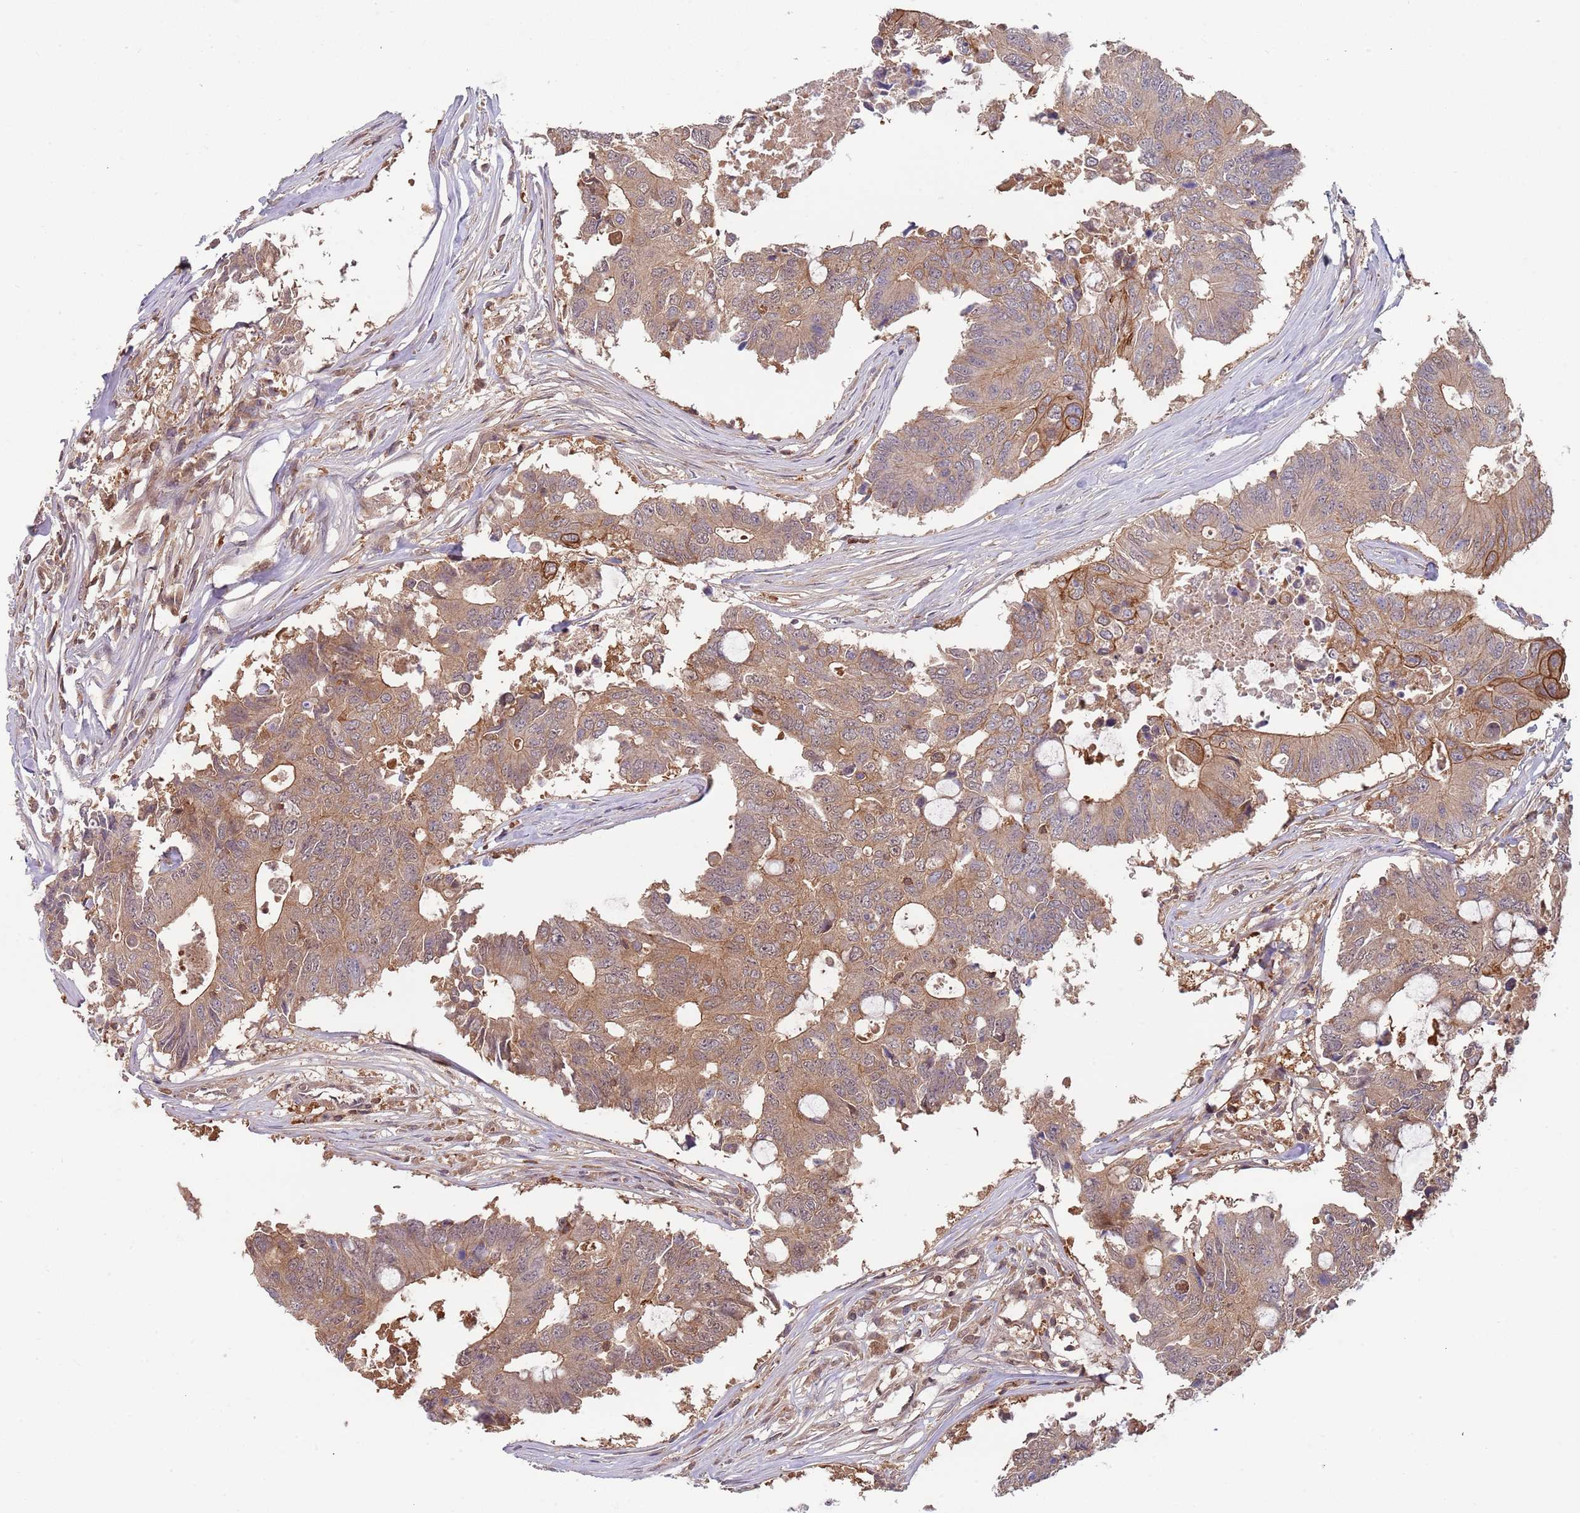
{"staining": {"intensity": "moderate", "quantity": ">75%", "location": "cytoplasmic/membranous"}, "tissue": "colorectal cancer", "cell_type": "Tumor cells", "image_type": "cancer", "snomed": [{"axis": "morphology", "description": "Adenocarcinoma, NOS"}, {"axis": "topography", "description": "Colon"}], "caption": "A high-resolution photomicrograph shows immunohistochemistry staining of colorectal cancer, which shows moderate cytoplasmic/membranous staining in approximately >75% of tumor cells. The staining was performed using DAB (3,3'-diaminobenzidine) to visualize the protein expression in brown, while the nuclei were stained in blue with hematoxylin (Magnification: 20x).", "gene": "GSDMD", "patient": {"sex": "male", "age": 71}}